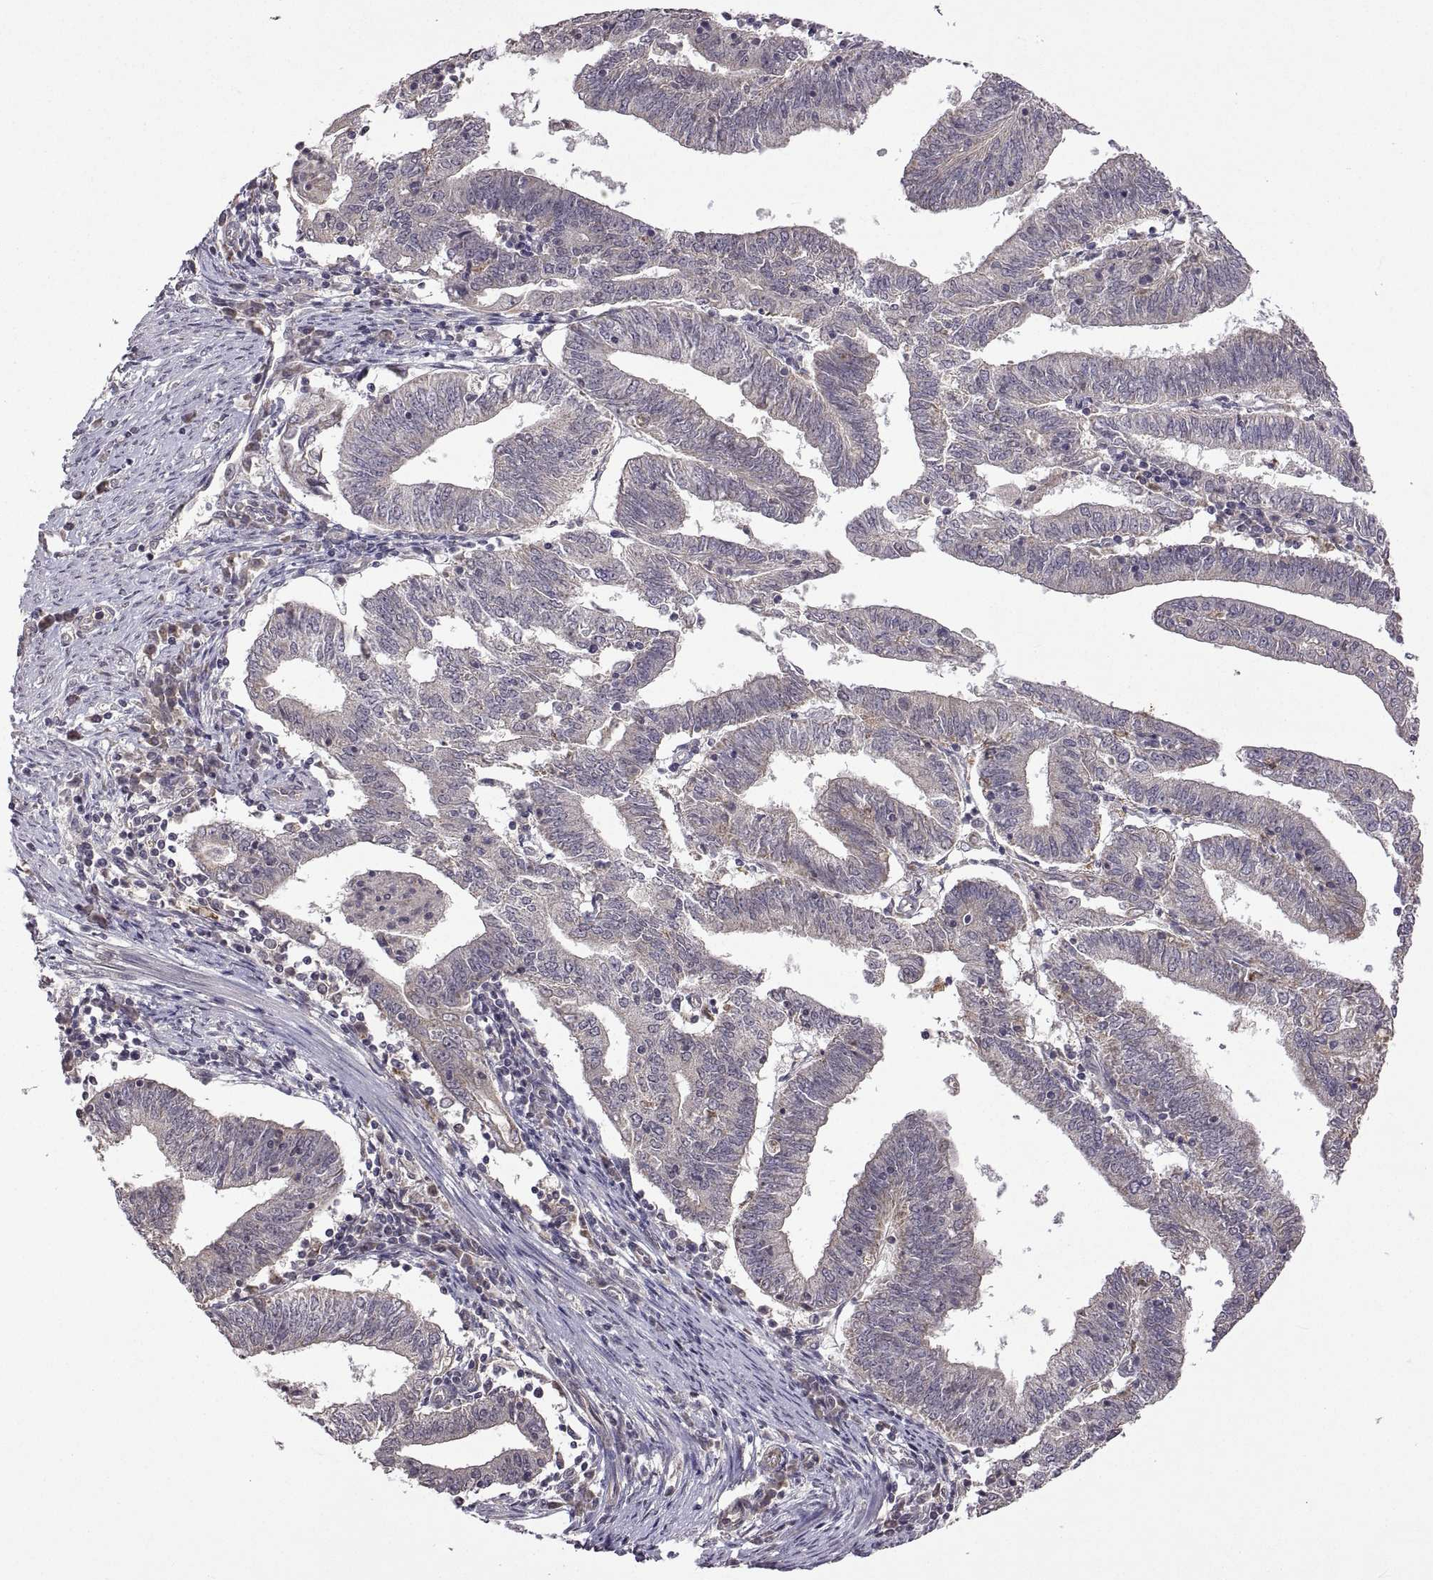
{"staining": {"intensity": "negative", "quantity": "none", "location": "none"}, "tissue": "endometrial cancer", "cell_type": "Tumor cells", "image_type": "cancer", "snomed": [{"axis": "morphology", "description": "Adenocarcinoma, NOS"}, {"axis": "topography", "description": "Endometrium"}], "caption": "Immunohistochemistry (IHC) photomicrograph of human endometrial cancer stained for a protein (brown), which displays no positivity in tumor cells.", "gene": "LAMA1", "patient": {"sex": "female", "age": 82}}